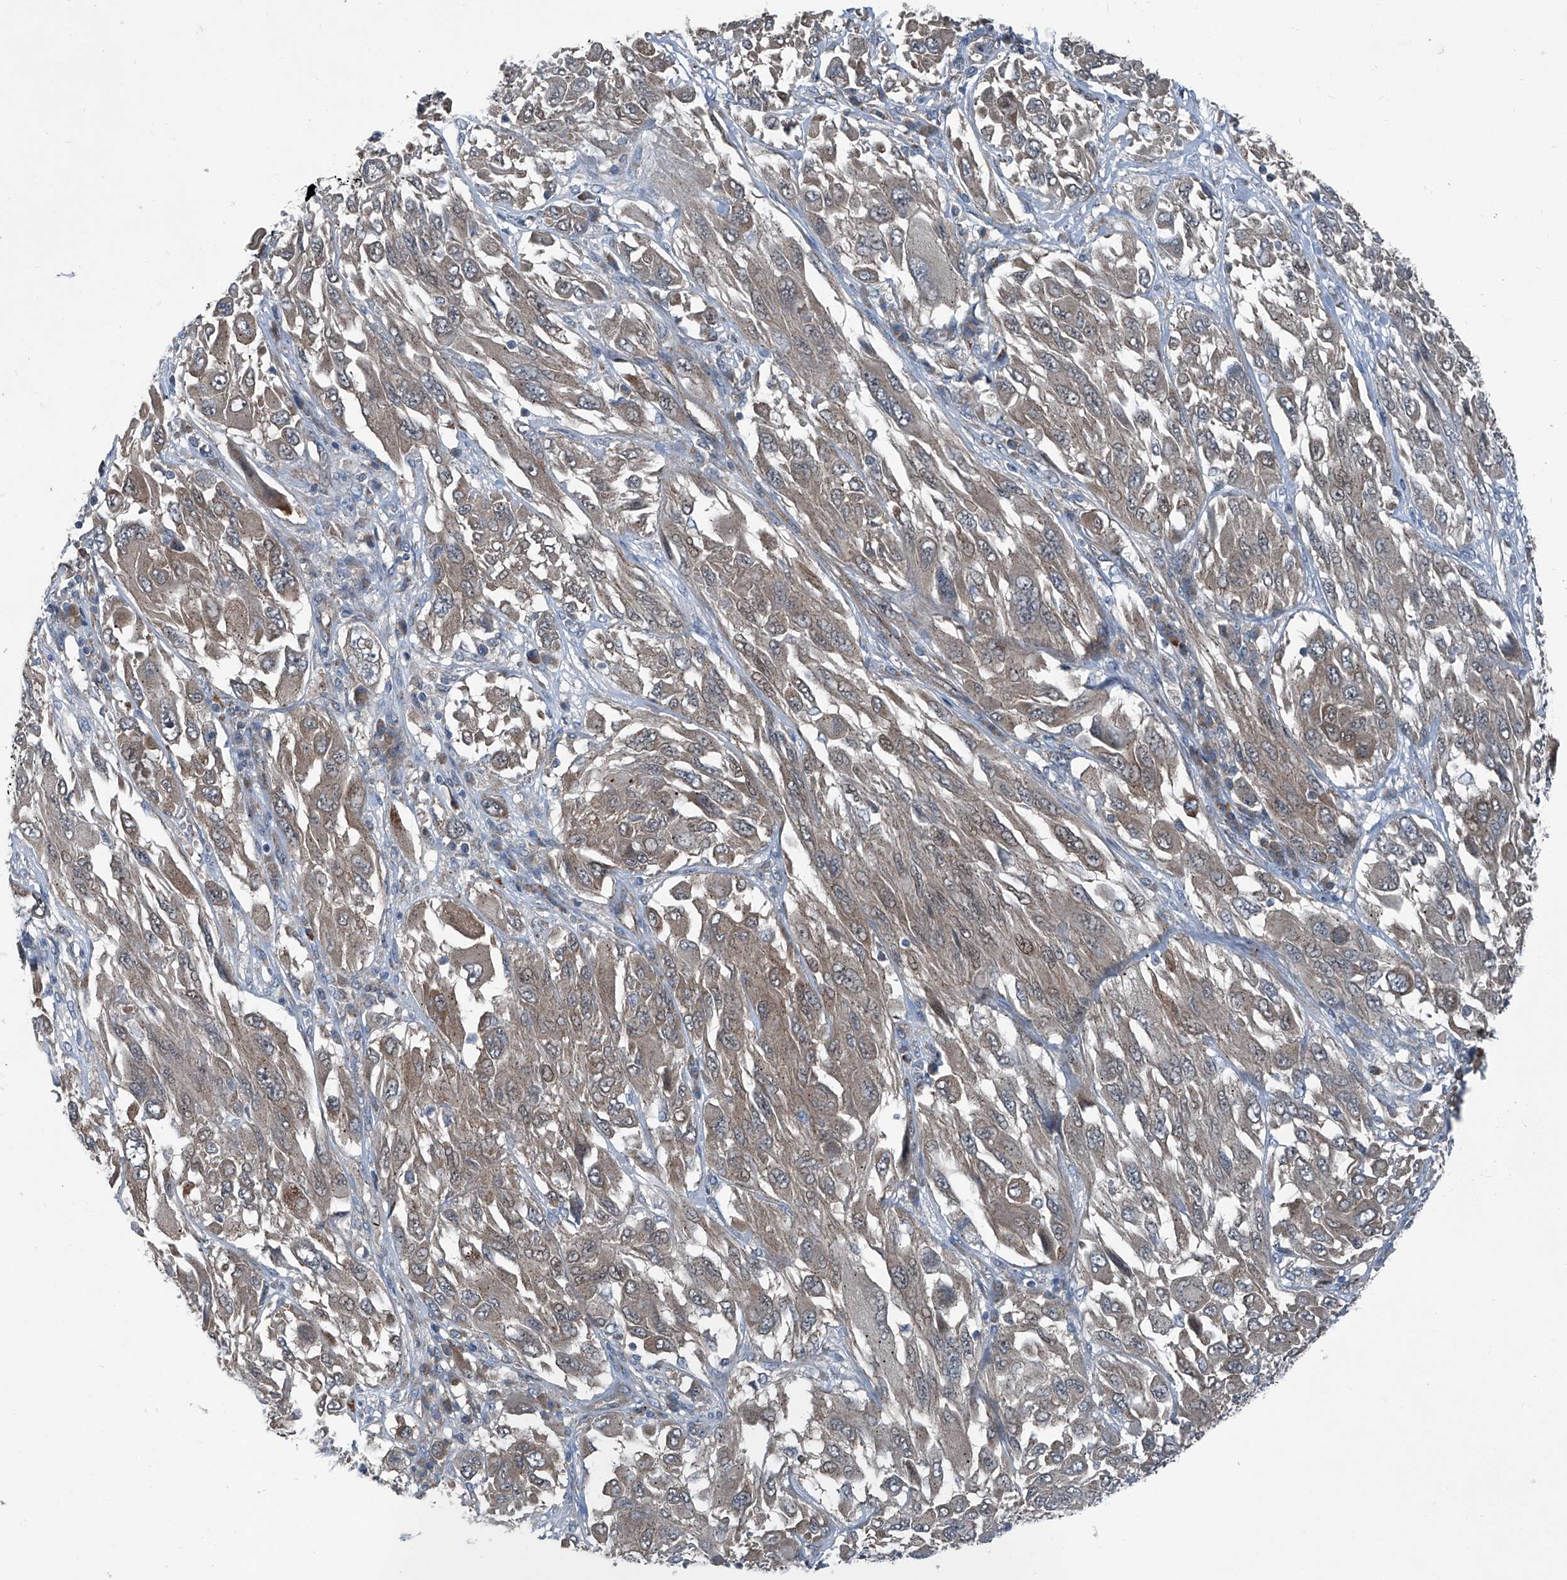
{"staining": {"intensity": "weak", "quantity": "25%-75%", "location": "cytoplasmic/membranous"}, "tissue": "melanoma", "cell_type": "Tumor cells", "image_type": "cancer", "snomed": [{"axis": "morphology", "description": "Malignant melanoma, NOS"}, {"axis": "topography", "description": "Skin"}], "caption": "IHC image of human malignant melanoma stained for a protein (brown), which demonstrates low levels of weak cytoplasmic/membranous positivity in approximately 25%-75% of tumor cells.", "gene": "SENP2", "patient": {"sex": "female", "age": 91}}